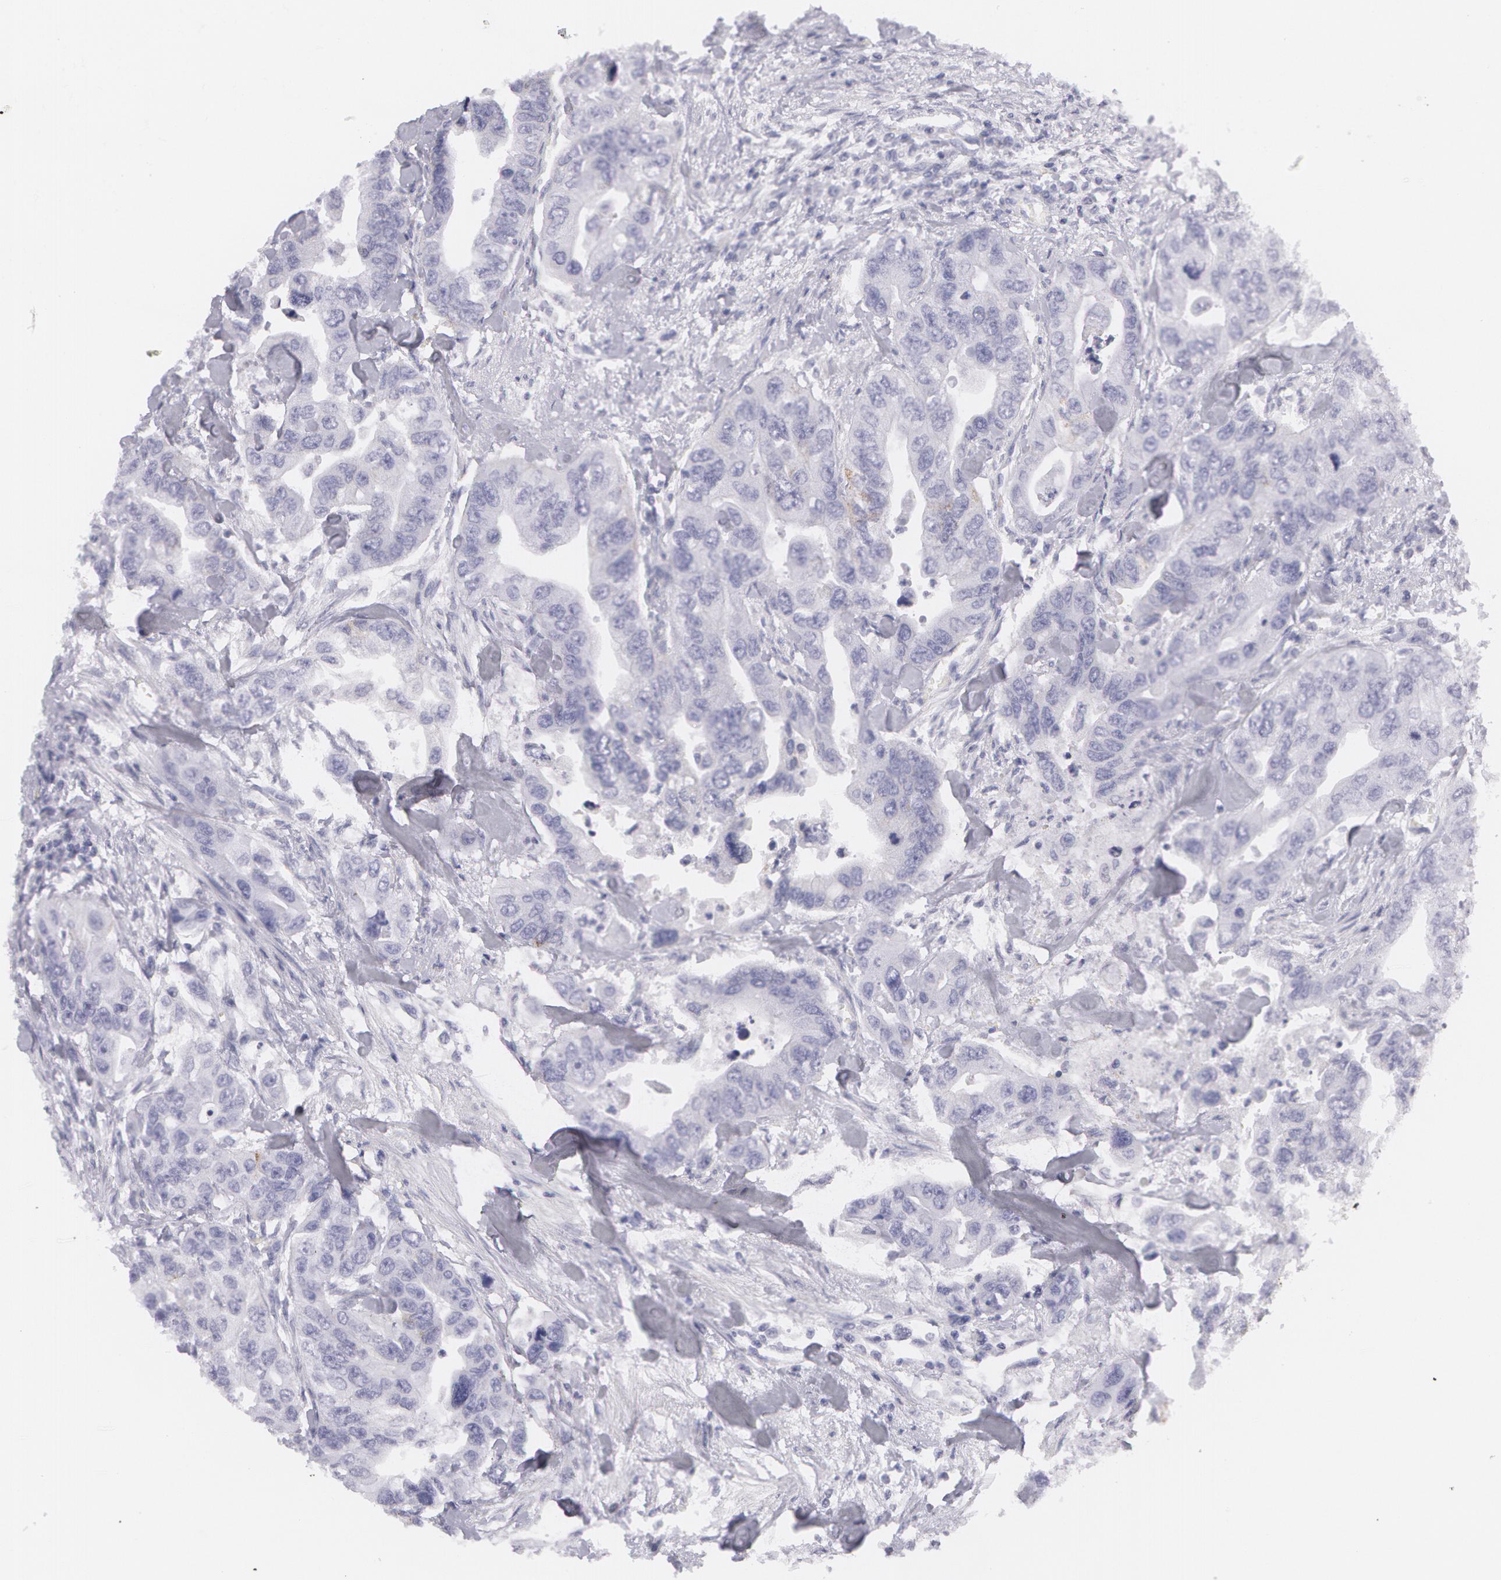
{"staining": {"intensity": "negative", "quantity": "none", "location": "none"}, "tissue": "colorectal cancer", "cell_type": "Tumor cells", "image_type": "cancer", "snomed": [{"axis": "morphology", "description": "Adenocarcinoma, NOS"}, {"axis": "topography", "description": "Colon"}], "caption": "The micrograph displays no staining of tumor cells in colorectal cancer (adenocarcinoma).", "gene": "AMACR", "patient": {"sex": "female", "age": 11}}